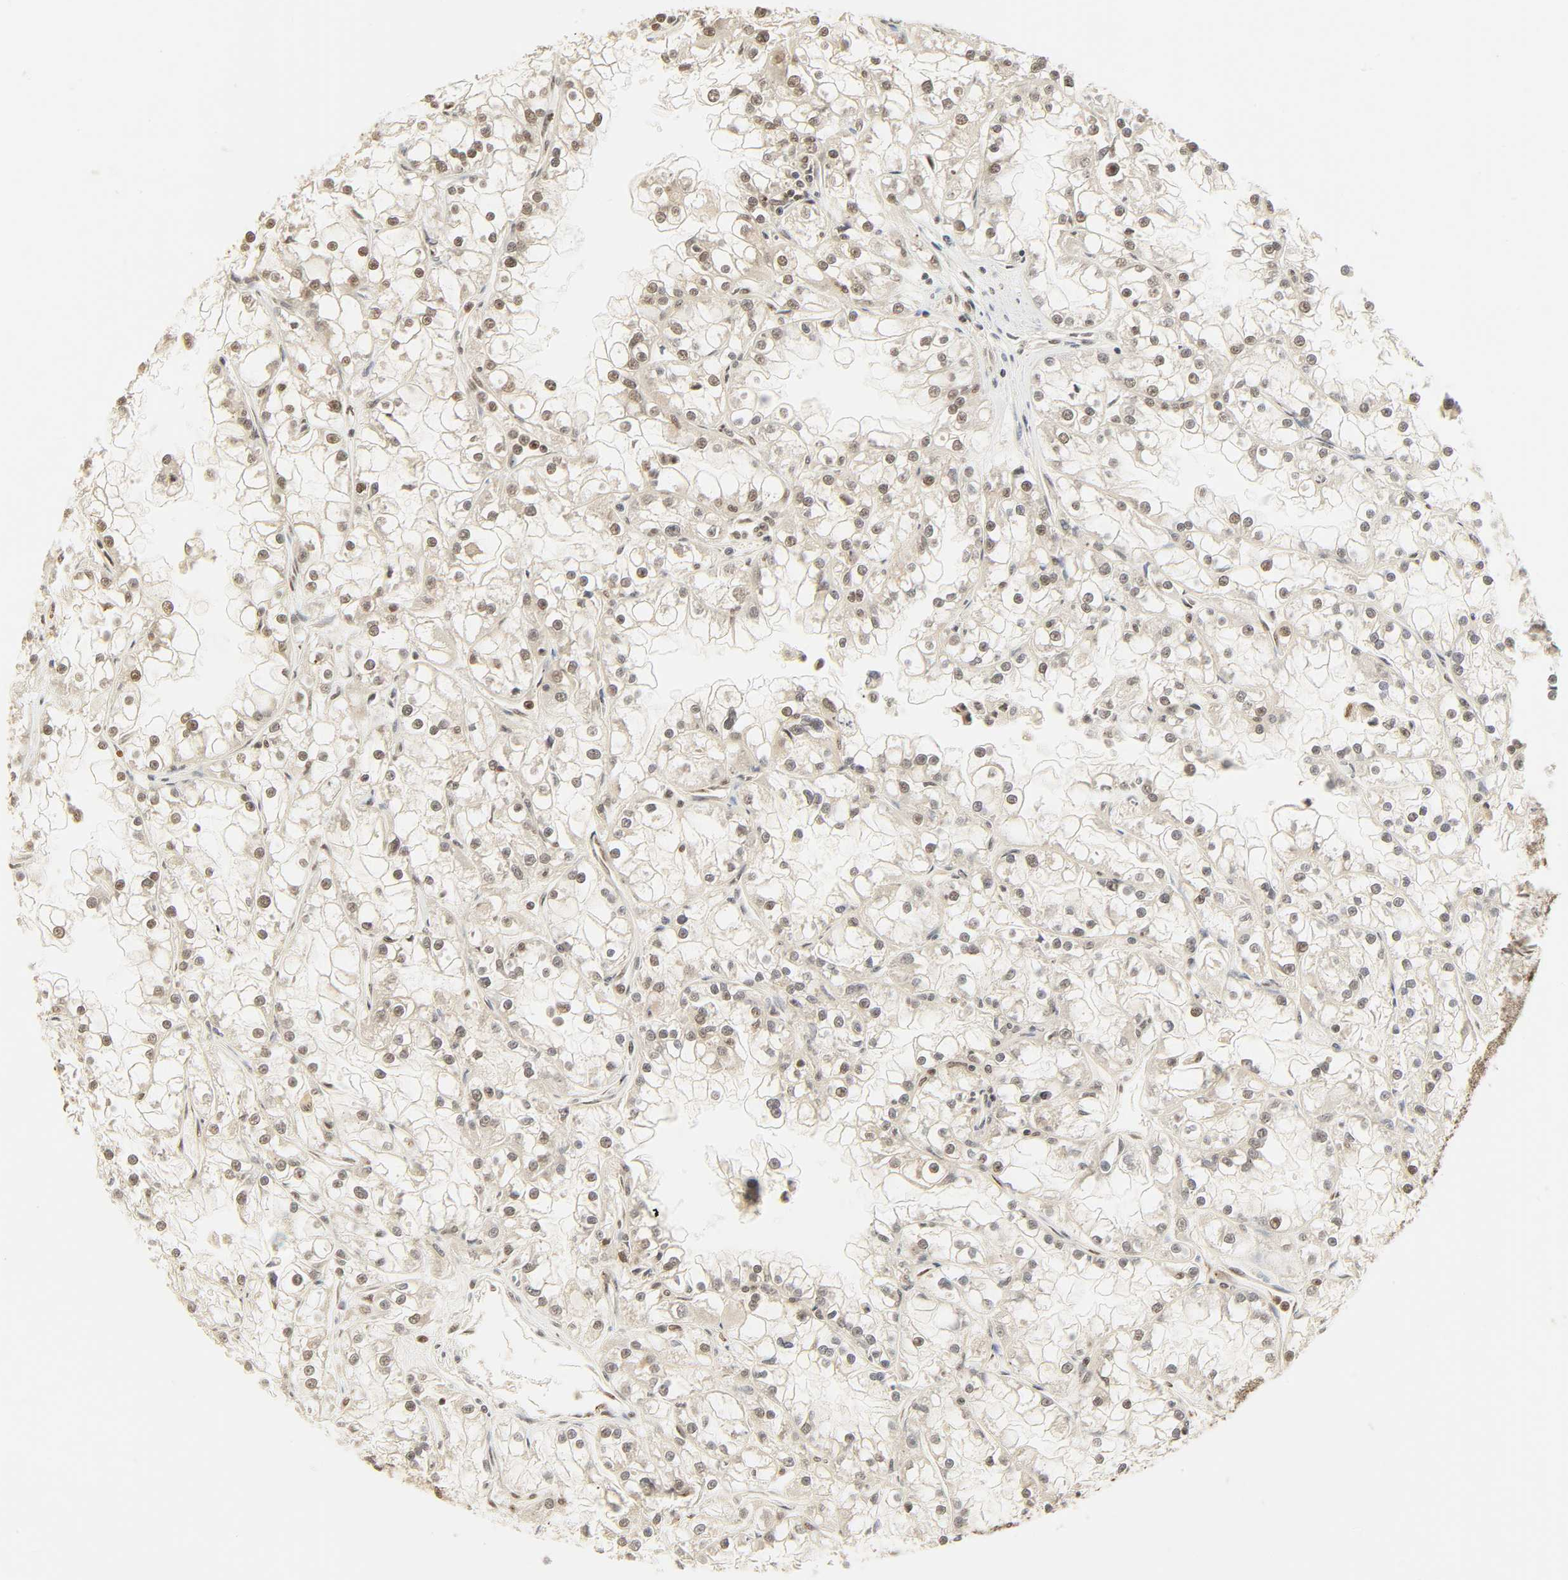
{"staining": {"intensity": "weak", "quantity": "25%-75%", "location": "nuclear"}, "tissue": "renal cancer", "cell_type": "Tumor cells", "image_type": "cancer", "snomed": [{"axis": "morphology", "description": "Adenocarcinoma, NOS"}, {"axis": "topography", "description": "Kidney"}], "caption": "Renal cancer tissue displays weak nuclear positivity in approximately 25%-75% of tumor cells", "gene": "UBC", "patient": {"sex": "female", "age": 52}}